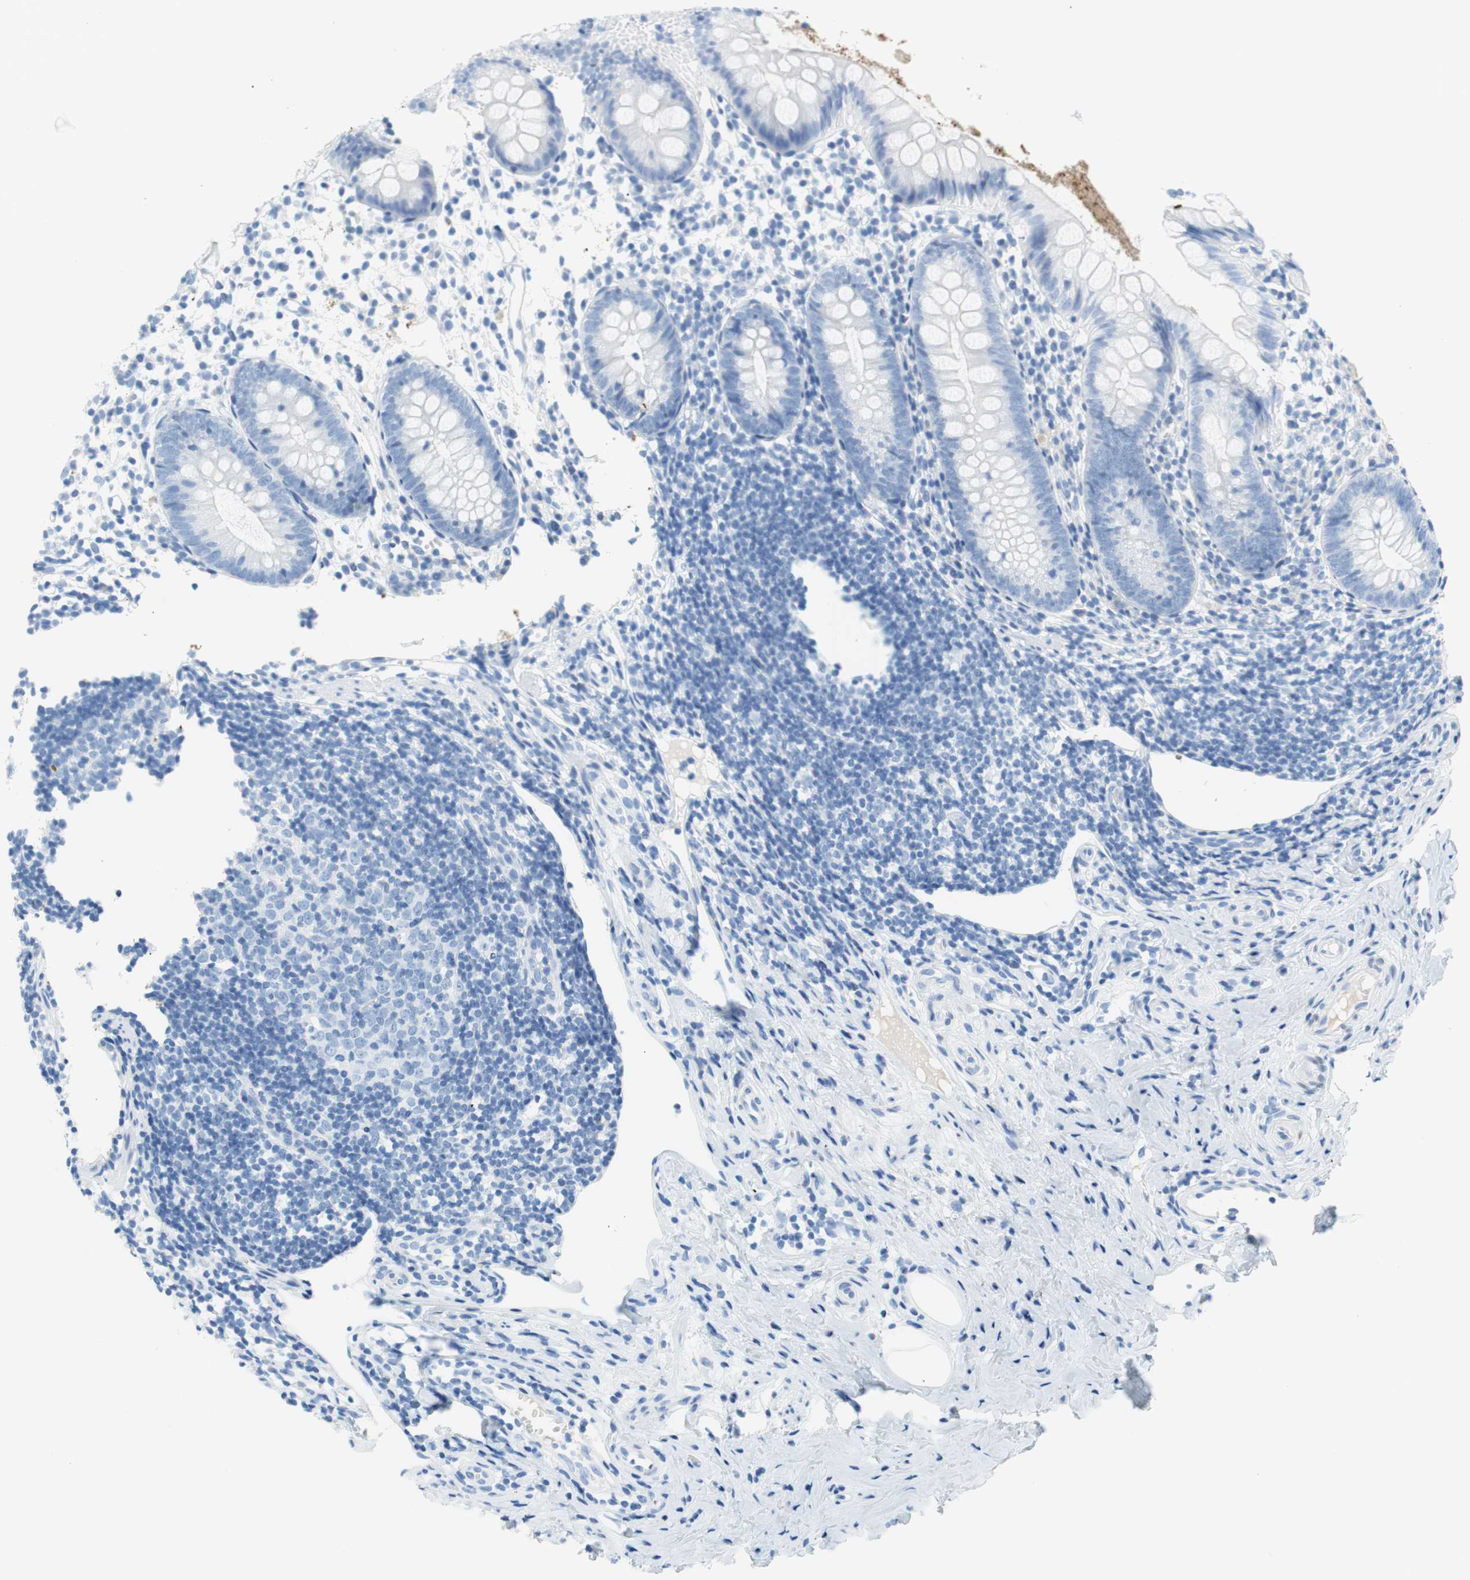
{"staining": {"intensity": "negative", "quantity": "none", "location": "none"}, "tissue": "appendix", "cell_type": "Glandular cells", "image_type": "normal", "snomed": [{"axis": "morphology", "description": "Normal tissue, NOS"}, {"axis": "topography", "description": "Appendix"}], "caption": "The micrograph shows no staining of glandular cells in unremarkable appendix.", "gene": "MYH1", "patient": {"sex": "female", "age": 20}}